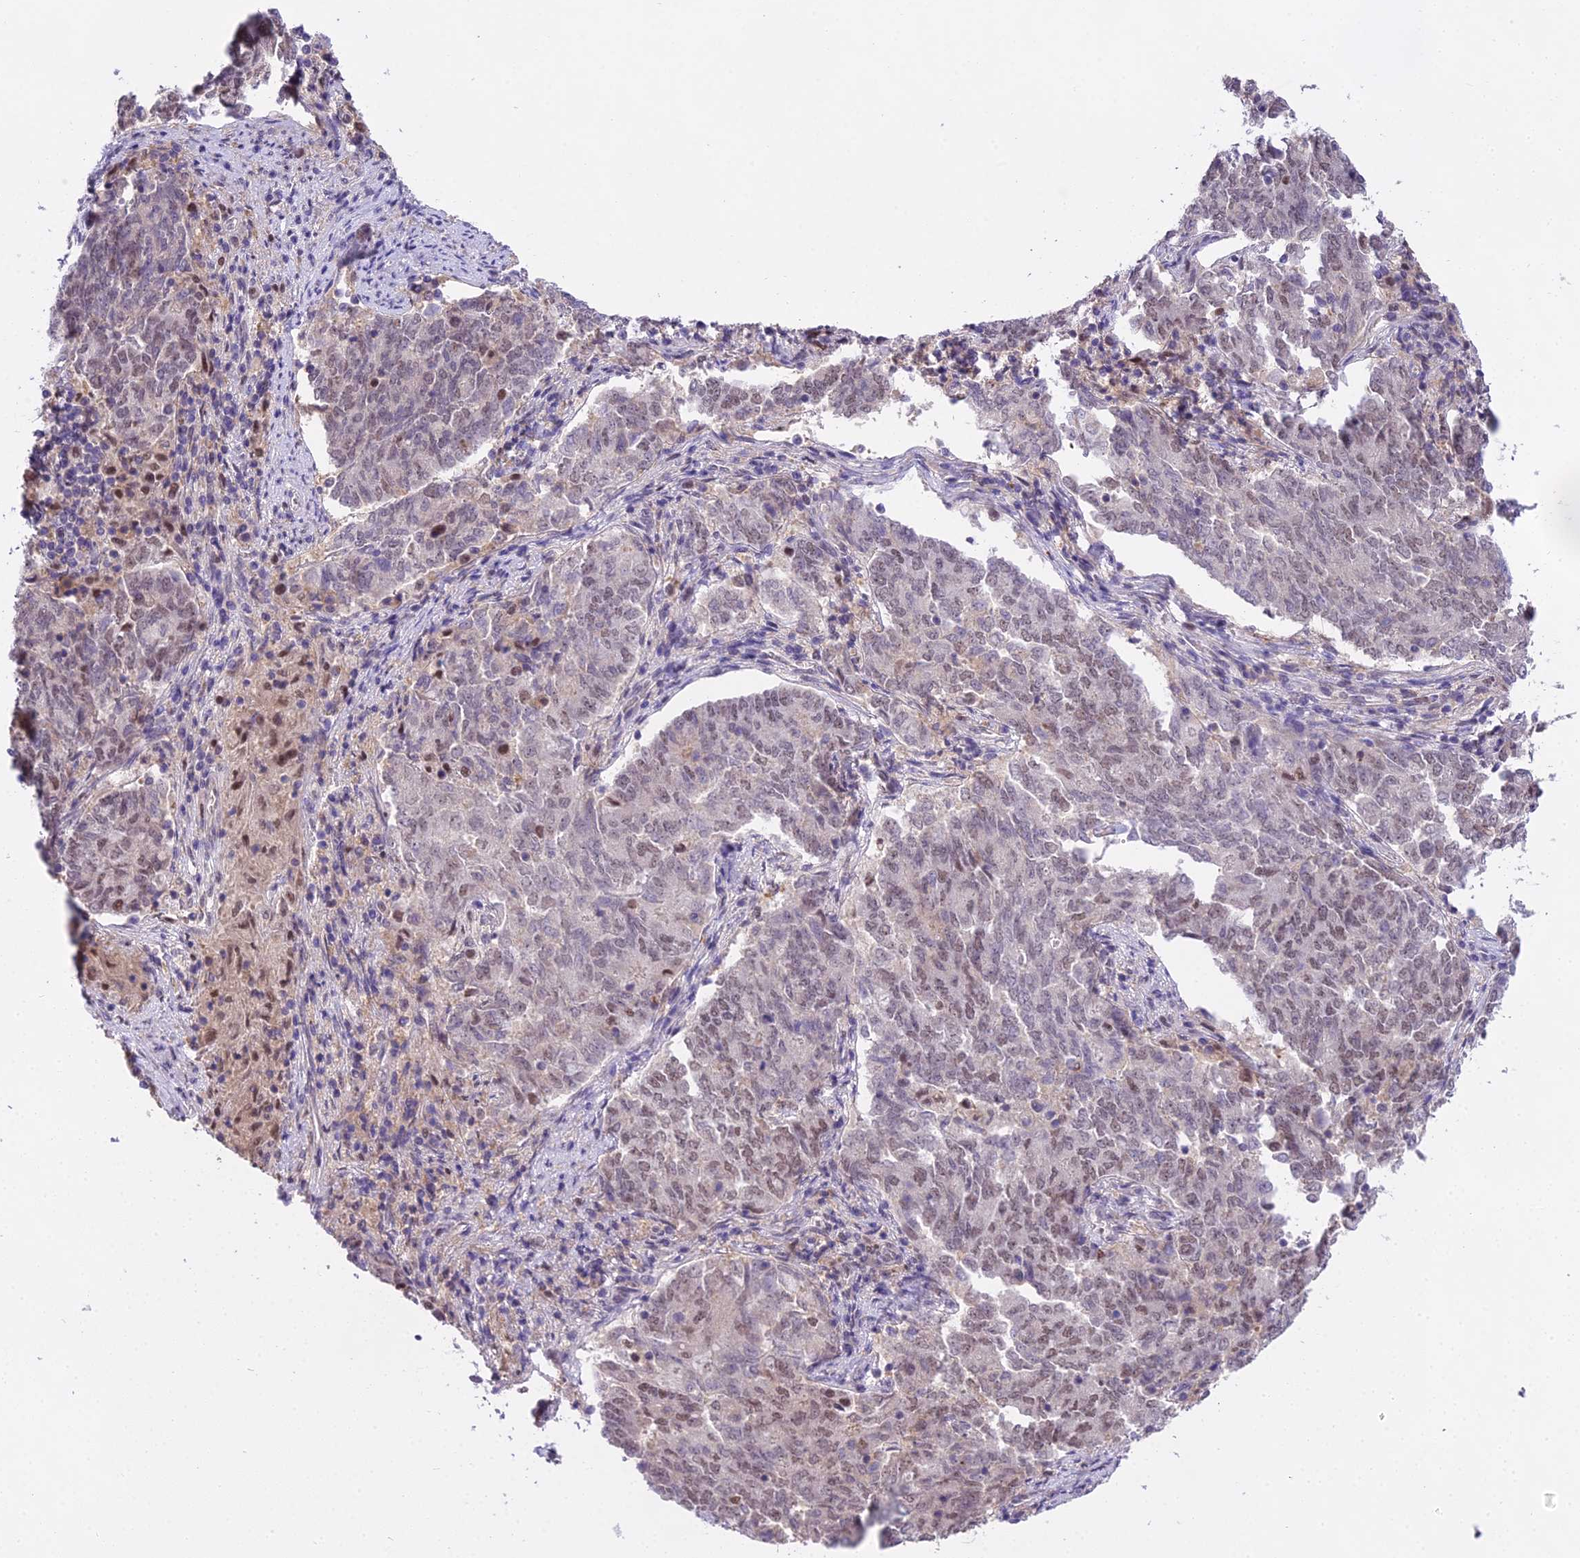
{"staining": {"intensity": "weak", "quantity": "25%-75%", "location": "nuclear"}, "tissue": "endometrial cancer", "cell_type": "Tumor cells", "image_type": "cancer", "snomed": [{"axis": "morphology", "description": "Adenocarcinoma, NOS"}, {"axis": "topography", "description": "Endometrium"}], "caption": "Immunohistochemical staining of human endometrial cancer (adenocarcinoma) displays low levels of weak nuclear positivity in about 25%-75% of tumor cells.", "gene": "MAT2A", "patient": {"sex": "female", "age": 80}}